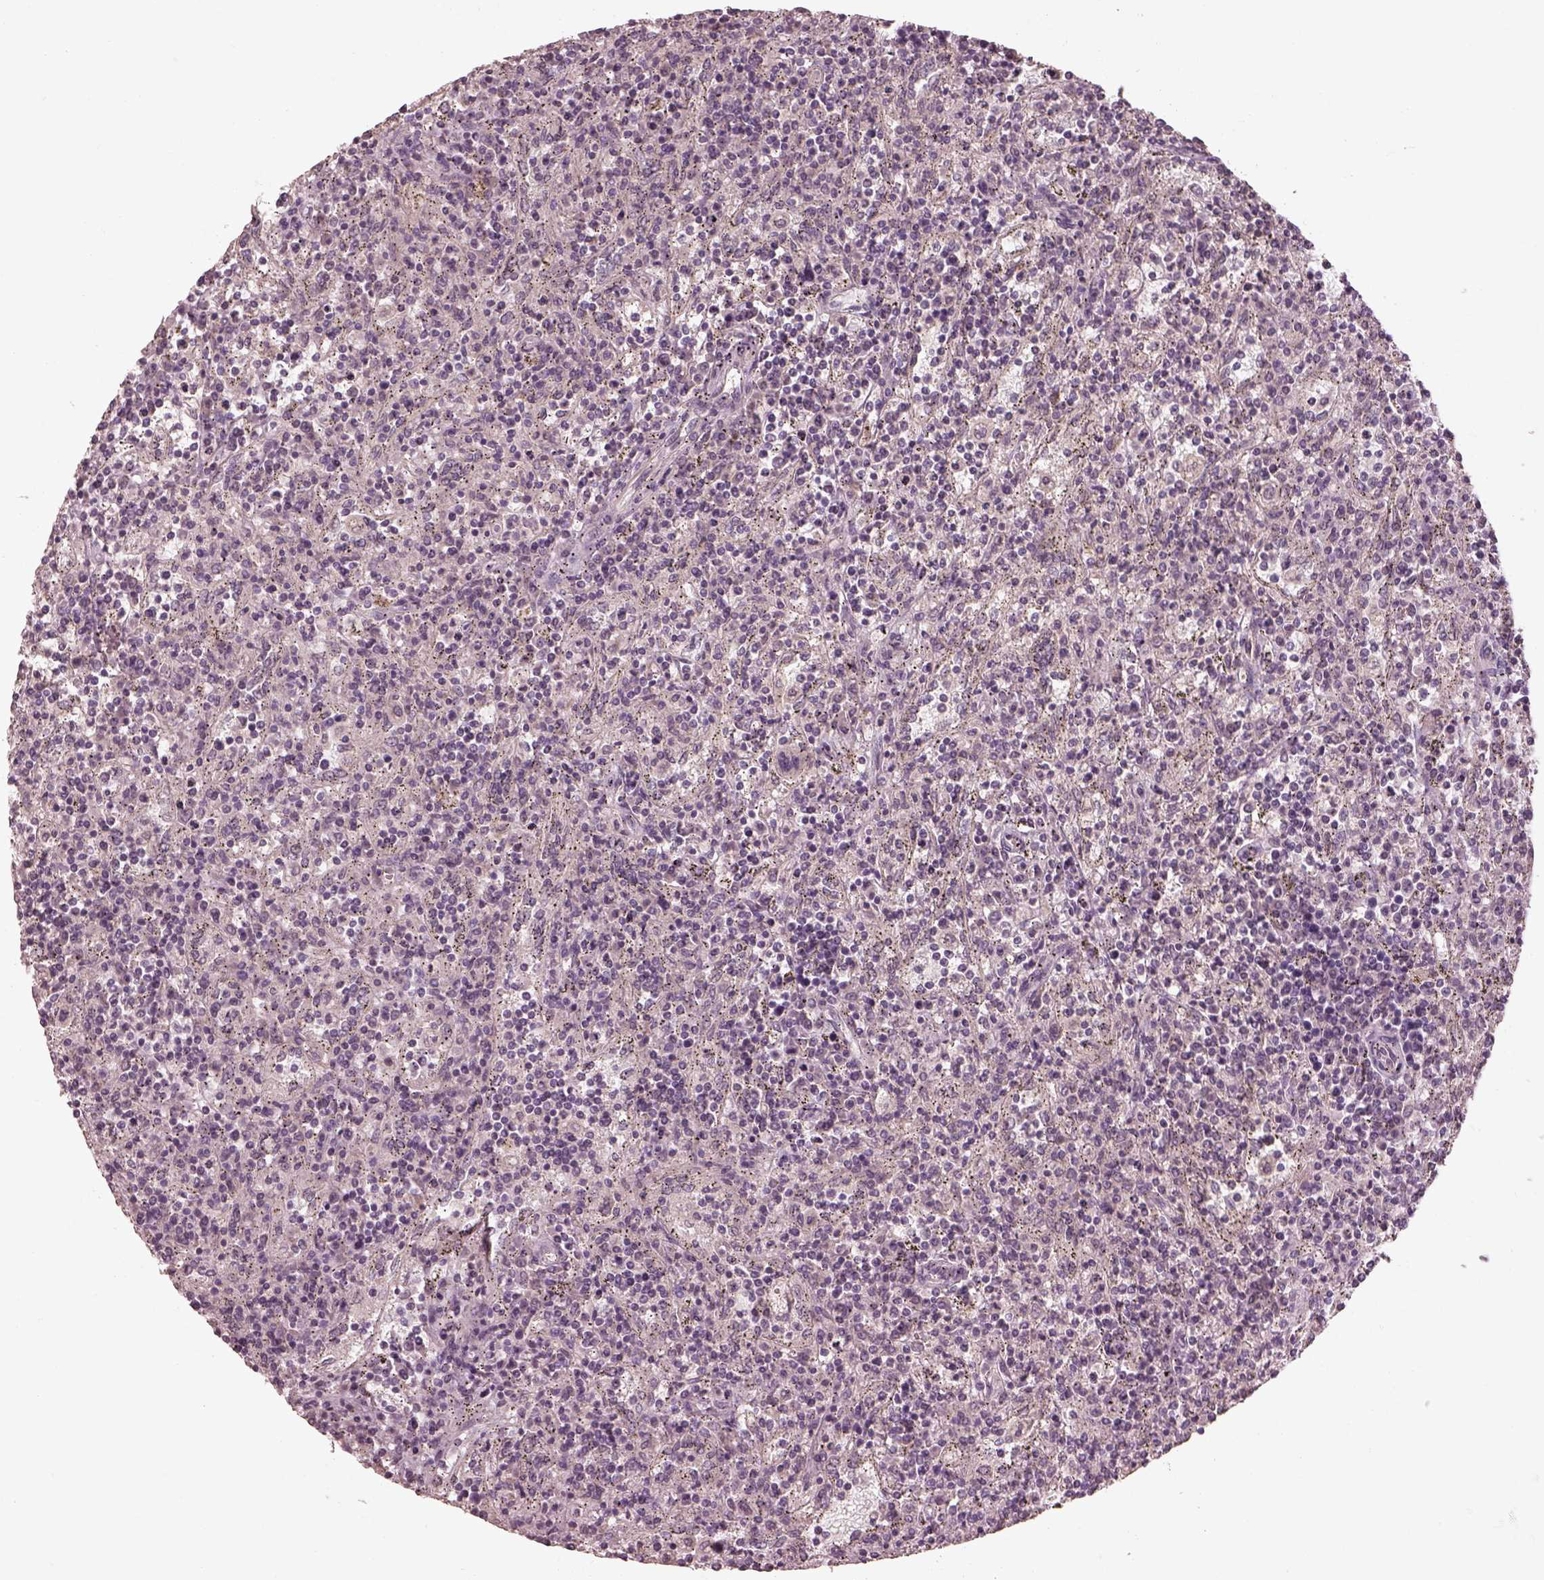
{"staining": {"intensity": "negative", "quantity": "none", "location": "none"}, "tissue": "lymphoma", "cell_type": "Tumor cells", "image_type": "cancer", "snomed": [{"axis": "morphology", "description": "Malignant lymphoma, non-Hodgkin's type, Low grade"}, {"axis": "topography", "description": "Spleen"}], "caption": "This is an IHC image of lymphoma. There is no staining in tumor cells.", "gene": "SLC25A46", "patient": {"sex": "male", "age": 62}}